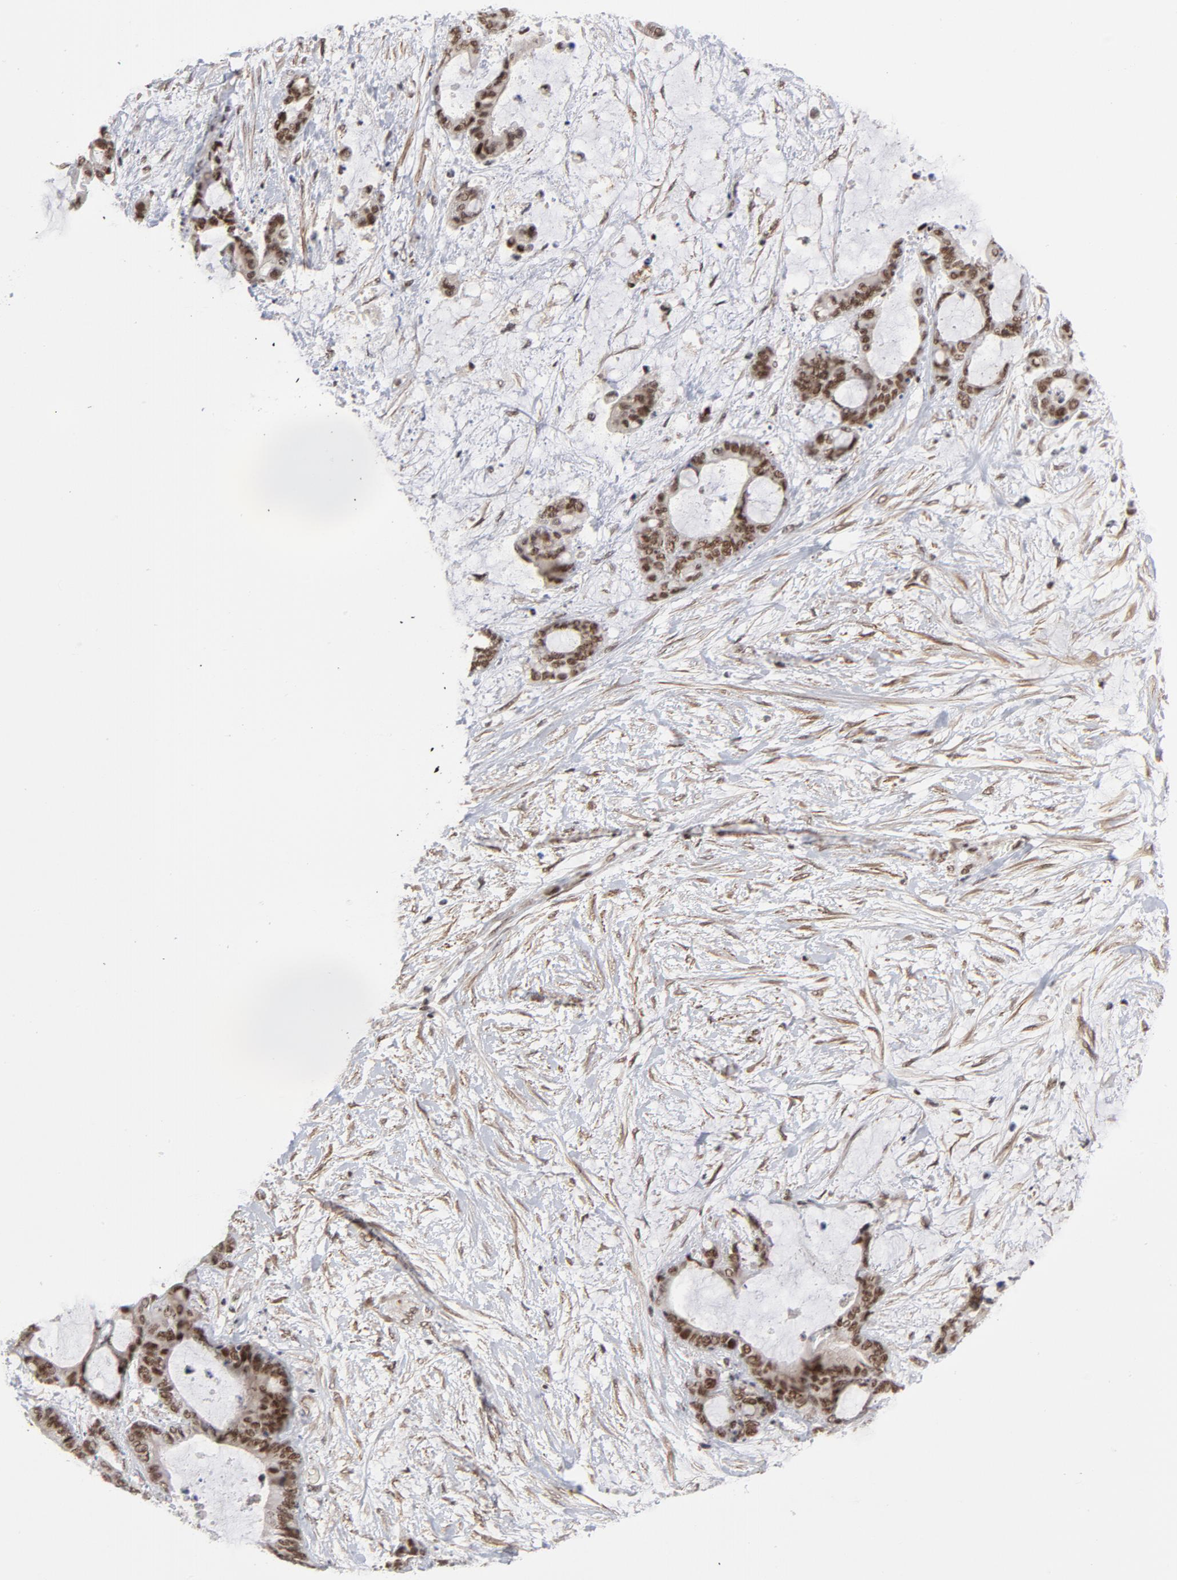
{"staining": {"intensity": "strong", "quantity": ">75%", "location": "nuclear"}, "tissue": "liver cancer", "cell_type": "Tumor cells", "image_type": "cancer", "snomed": [{"axis": "morphology", "description": "Cholangiocarcinoma"}, {"axis": "topography", "description": "Liver"}], "caption": "Protein positivity by IHC reveals strong nuclear expression in about >75% of tumor cells in liver cancer.", "gene": "CTCF", "patient": {"sex": "female", "age": 73}}